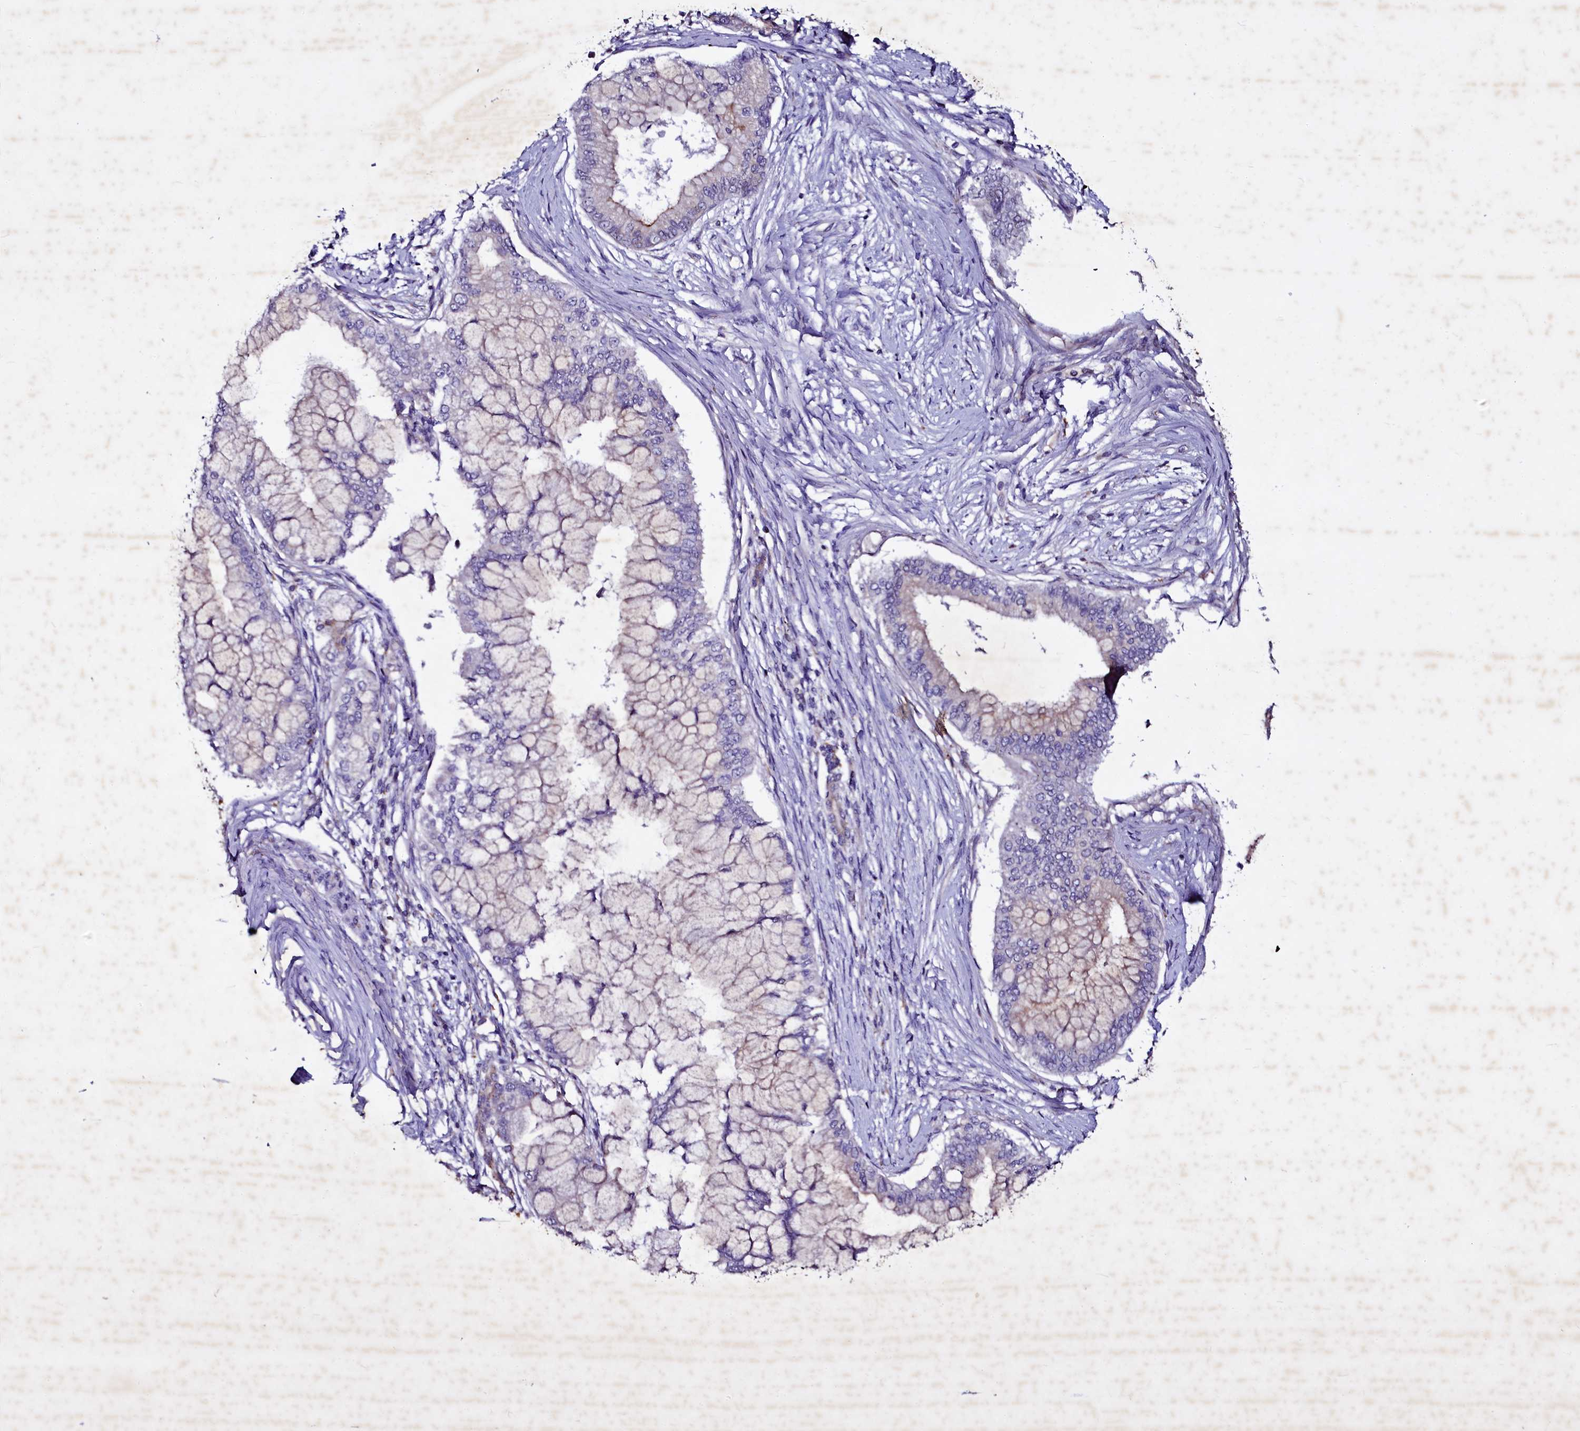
{"staining": {"intensity": "weak", "quantity": "<25%", "location": "cytoplasmic/membranous"}, "tissue": "pancreatic cancer", "cell_type": "Tumor cells", "image_type": "cancer", "snomed": [{"axis": "morphology", "description": "Adenocarcinoma, NOS"}, {"axis": "topography", "description": "Pancreas"}], "caption": "Immunohistochemistry (IHC) of adenocarcinoma (pancreatic) displays no staining in tumor cells.", "gene": "SELENOT", "patient": {"sex": "male", "age": 46}}